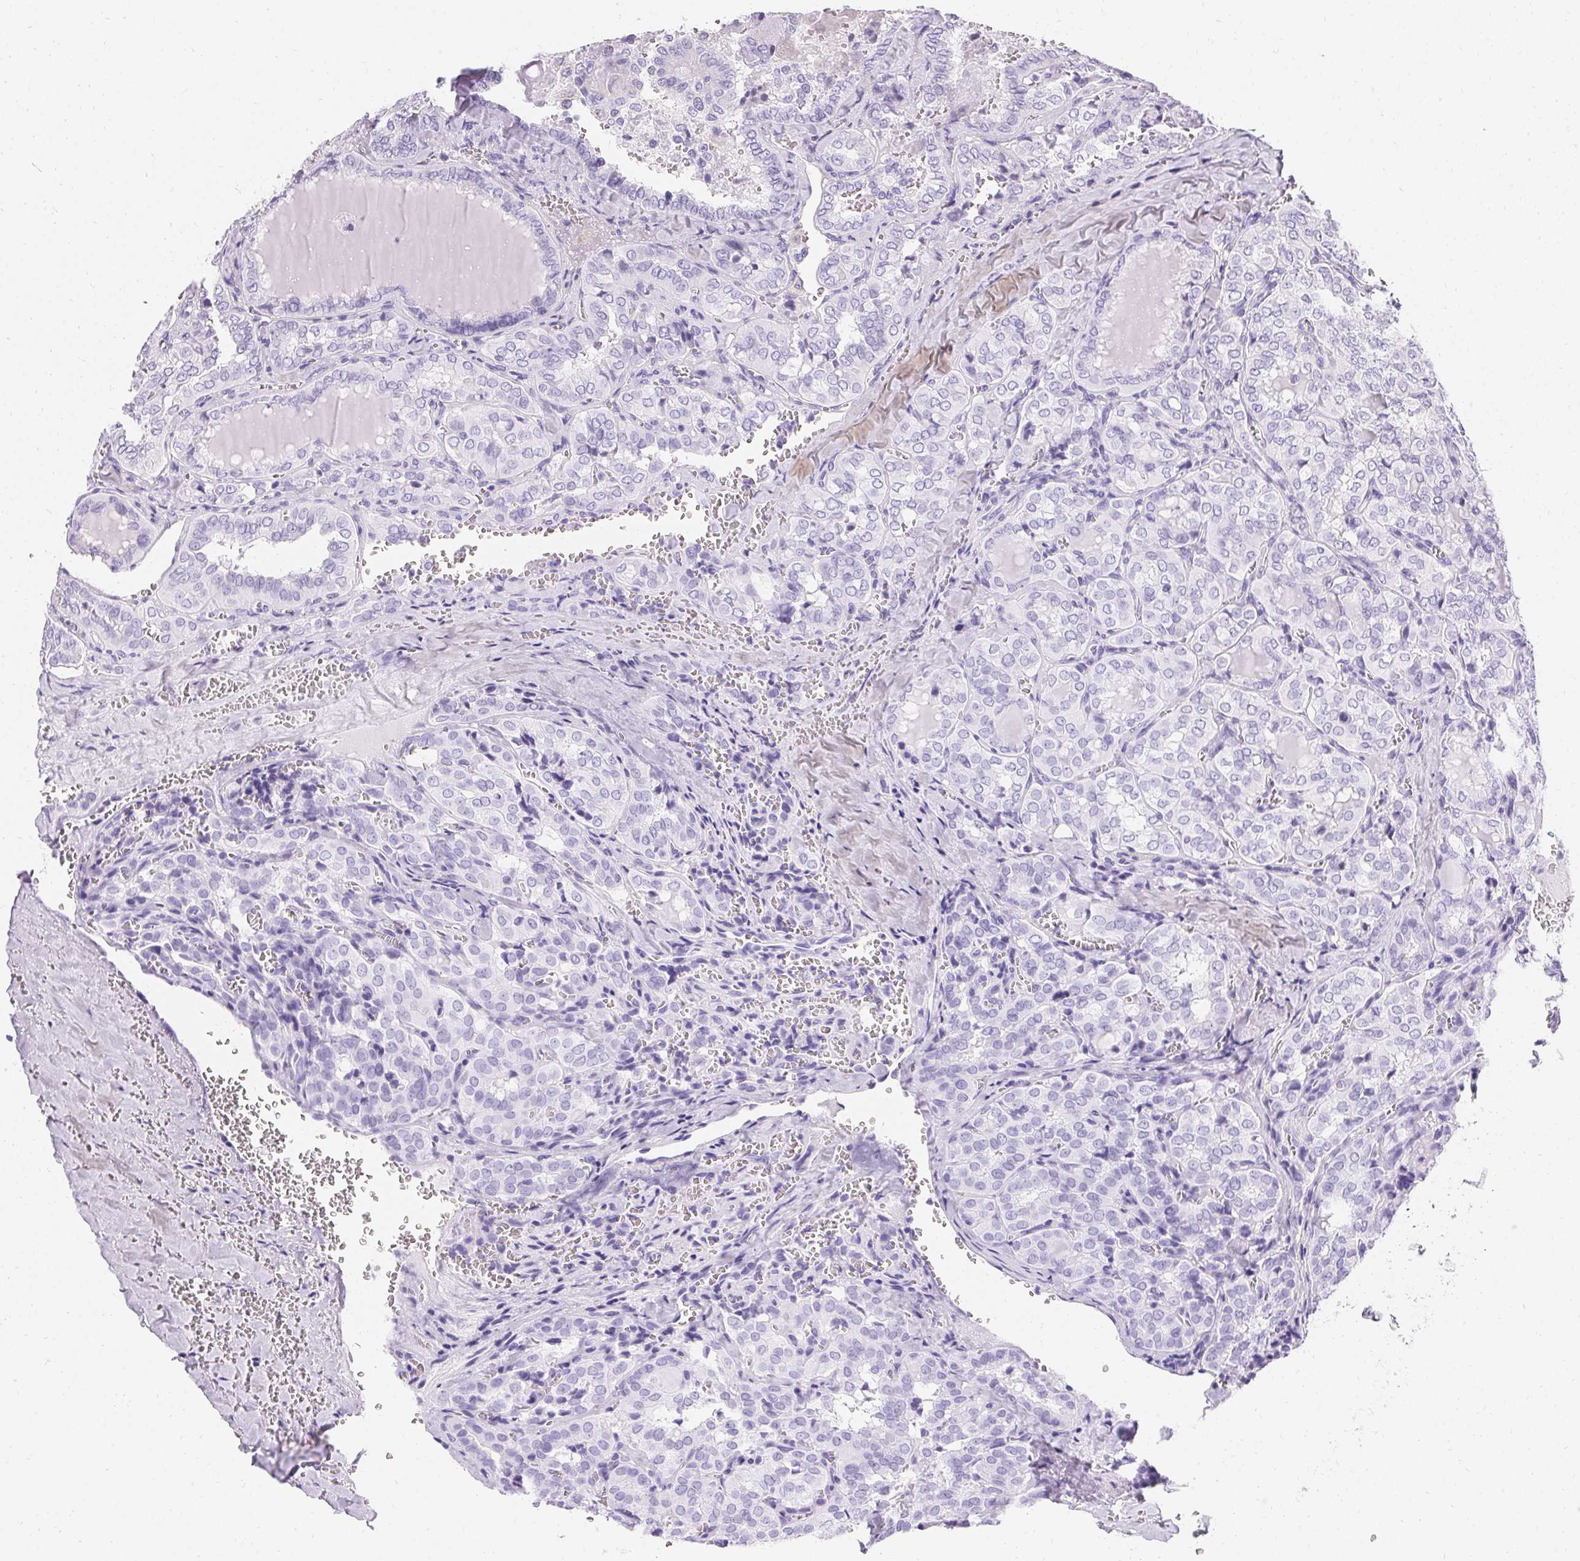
{"staining": {"intensity": "negative", "quantity": "none", "location": "none"}, "tissue": "thyroid cancer", "cell_type": "Tumor cells", "image_type": "cancer", "snomed": [{"axis": "morphology", "description": "Papillary adenocarcinoma, NOS"}, {"axis": "topography", "description": "Thyroid gland"}], "caption": "An IHC micrograph of thyroid cancer (papillary adenocarcinoma) is shown. There is no staining in tumor cells of thyroid cancer (papillary adenocarcinoma). (Stains: DAB immunohistochemistry with hematoxylin counter stain, Microscopy: brightfield microscopy at high magnification).", "gene": "ASGR2", "patient": {"sex": "female", "age": 41}}